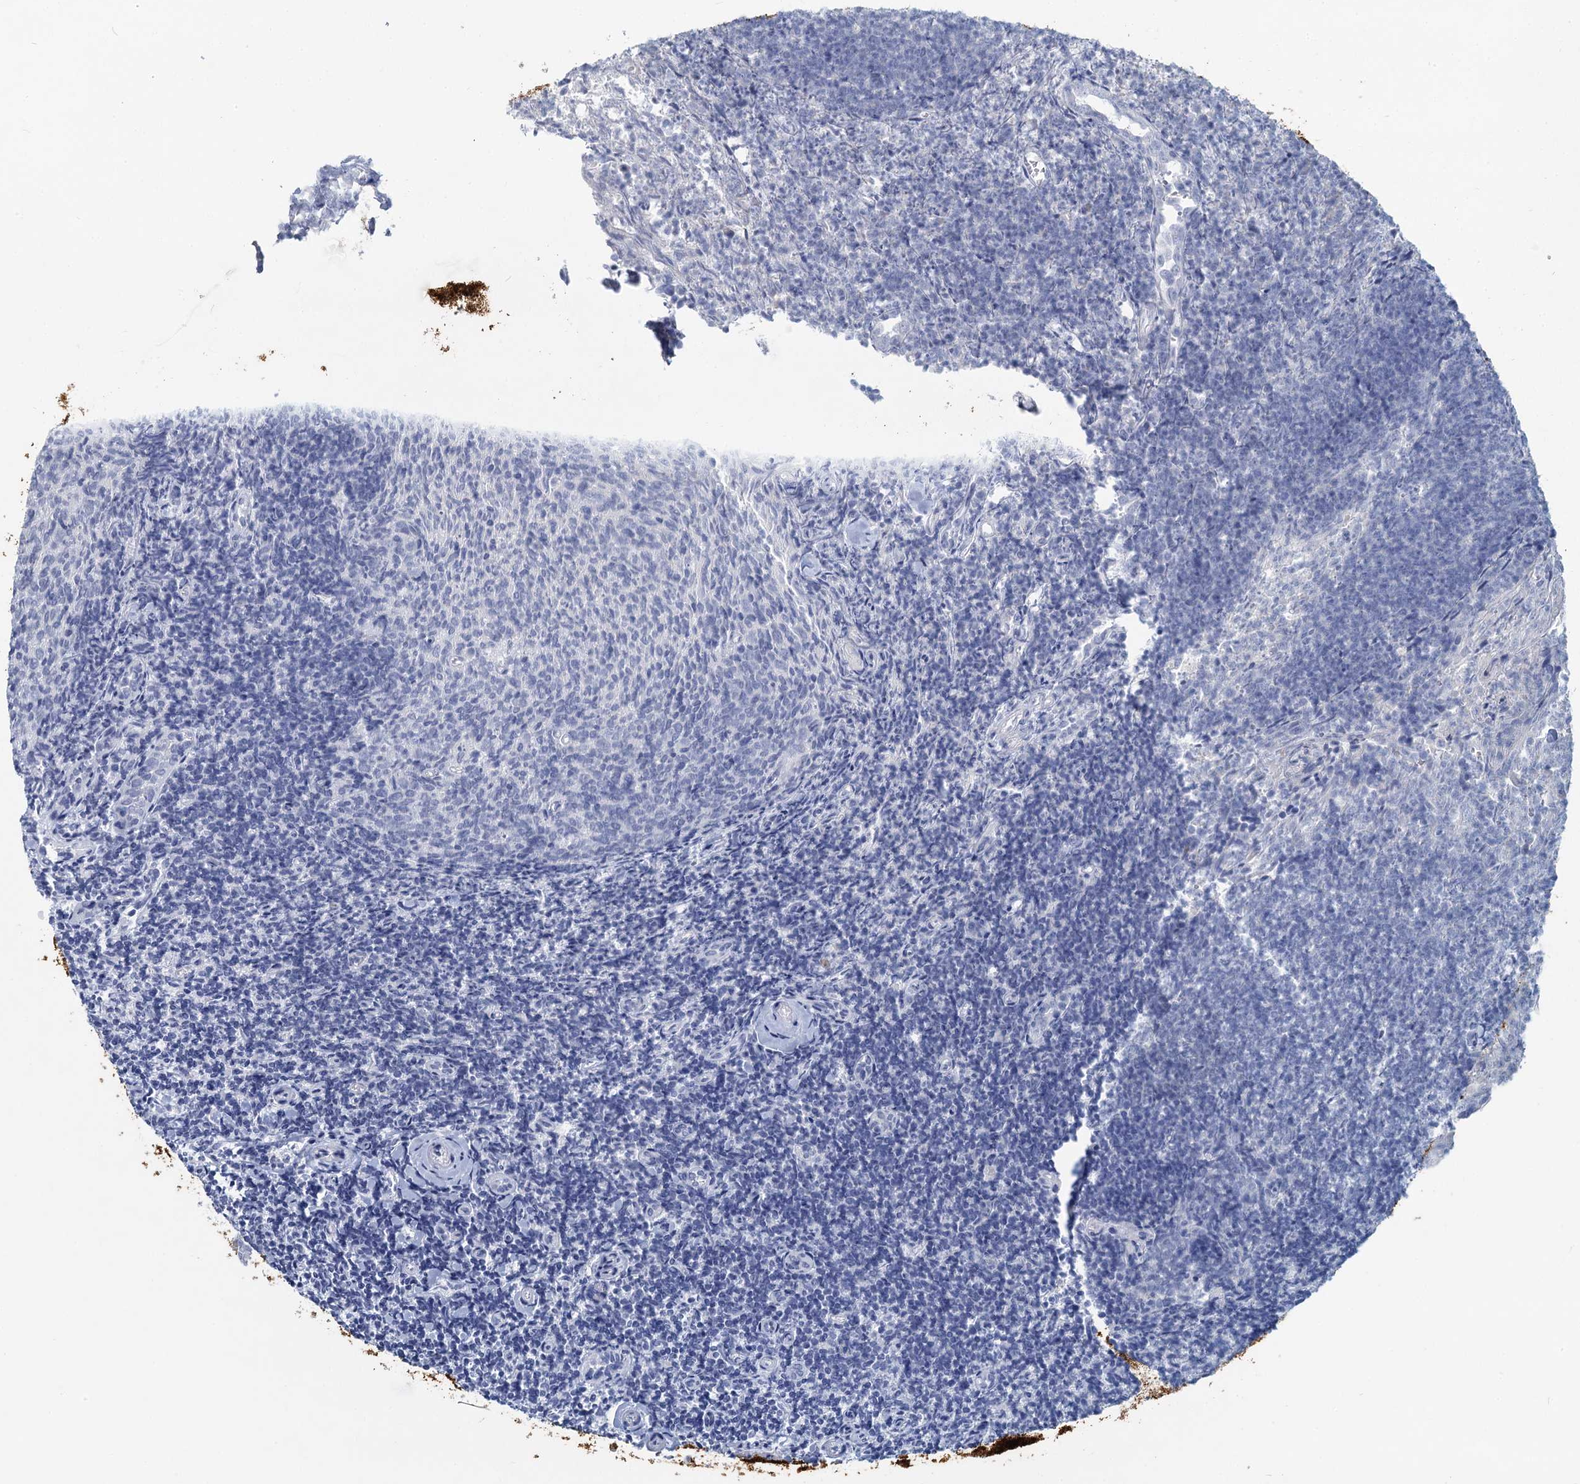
{"staining": {"intensity": "negative", "quantity": "none", "location": "none"}, "tissue": "tonsil", "cell_type": "Germinal center cells", "image_type": "normal", "snomed": [{"axis": "morphology", "description": "Normal tissue, NOS"}, {"axis": "topography", "description": "Tonsil"}], "caption": "IHC micrograph of unremarkable tonsil stained for a protein (brown), which displays no expression in germinal center cells. Nuclei are stained in blue.", "gene": "CHGA", "patient": {"sex": "female", "age": 10}}